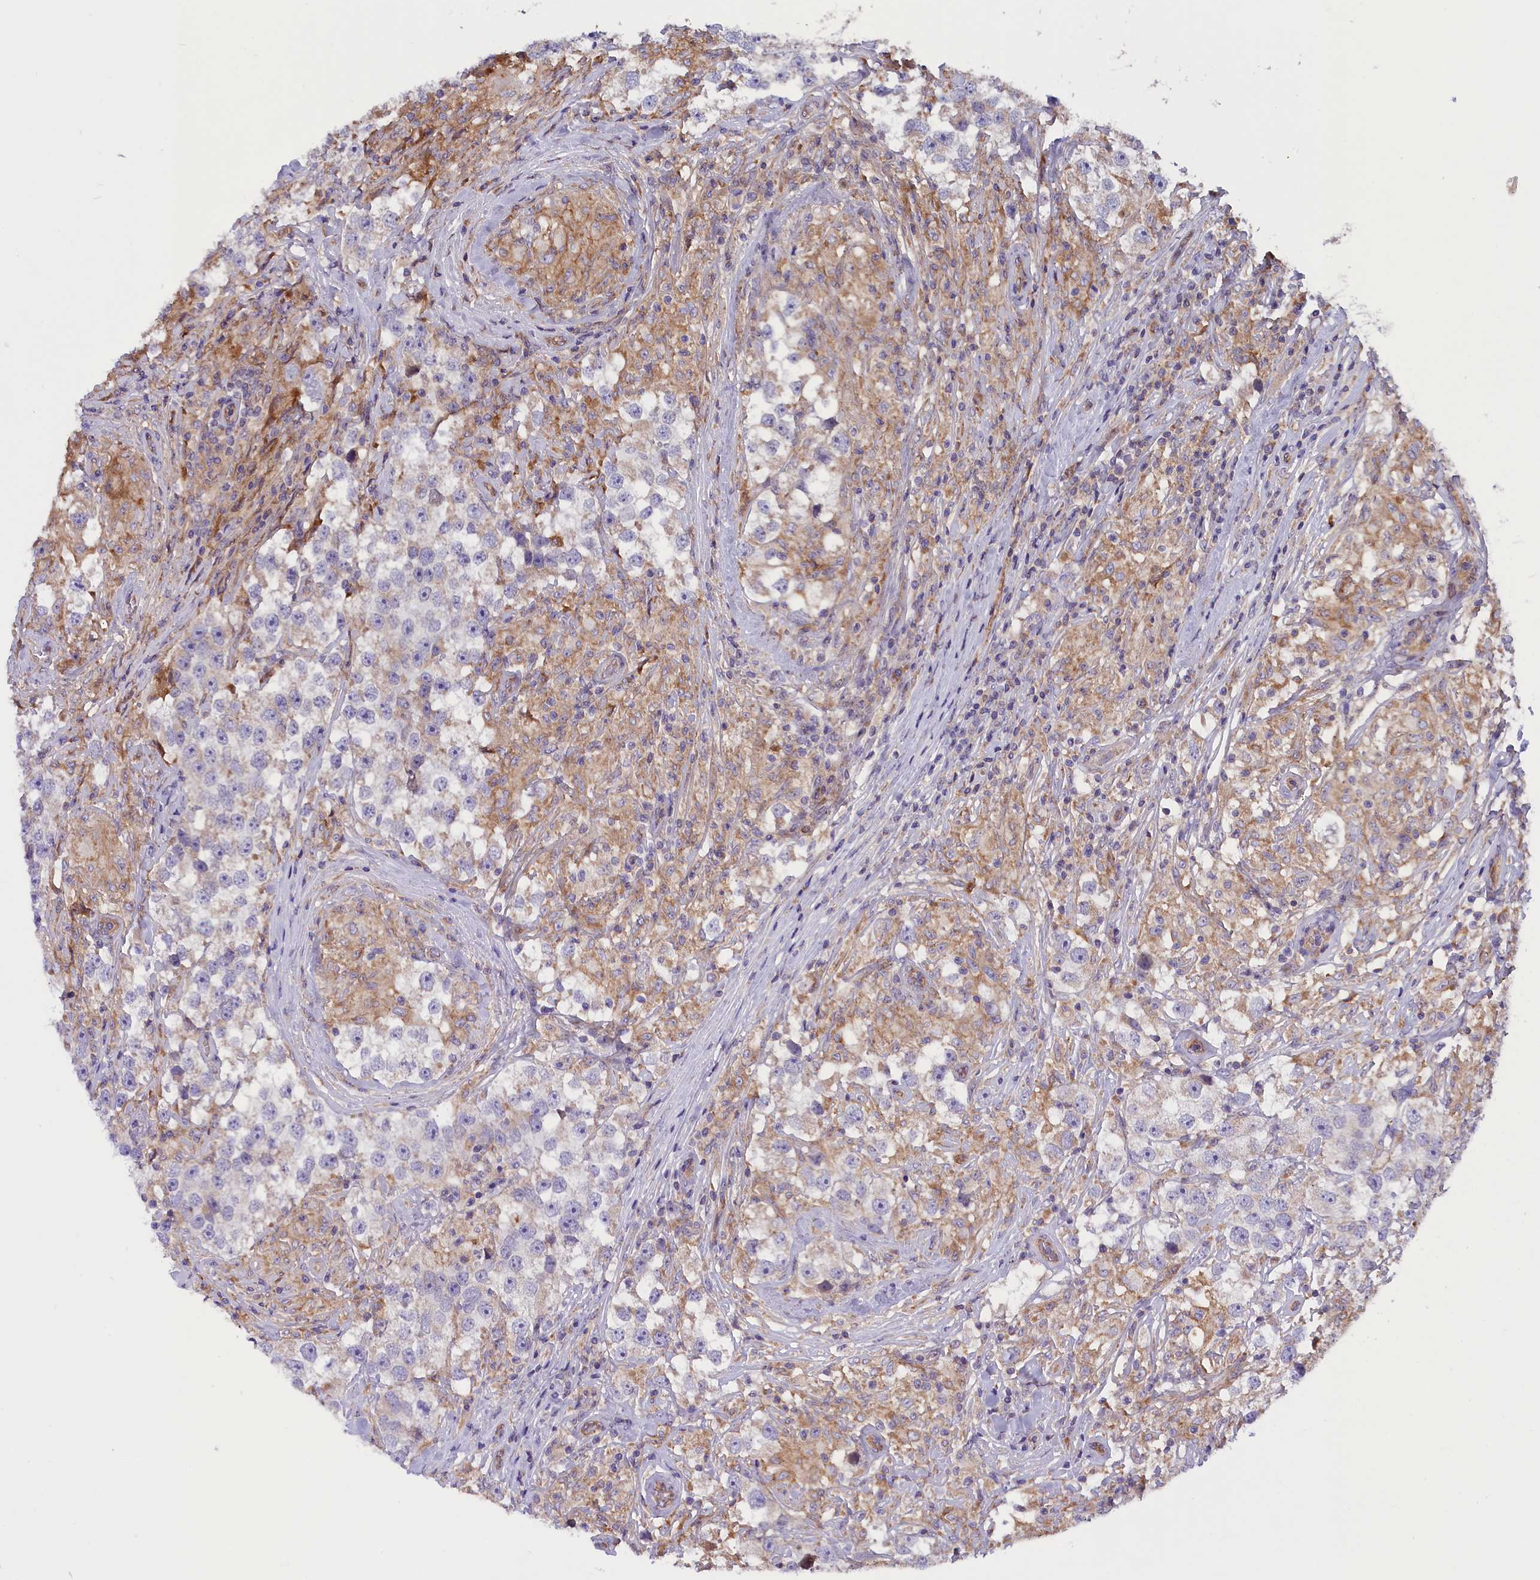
{"staining": {"intensity": "negative", "quantity": "none", "location": "none"}, "tissue": "testis cancer", "cell_type": "Tumor cells", "image_type": "cancer", "snomed": [{"axis": "morphology", "description": "Seminoma, NOS"}, {"axis": "topography", "description": "Testis"}], "caption": "IHC micrograph of neoplastic tissue: human testis seminoma stained with DAB reveals no significant protein positivity in tumor cells. (DAB immunohistochemistry (IHC), high magnification).", "gene": "DNAJB9", "patient": {"sex": "male", "age": 46}}